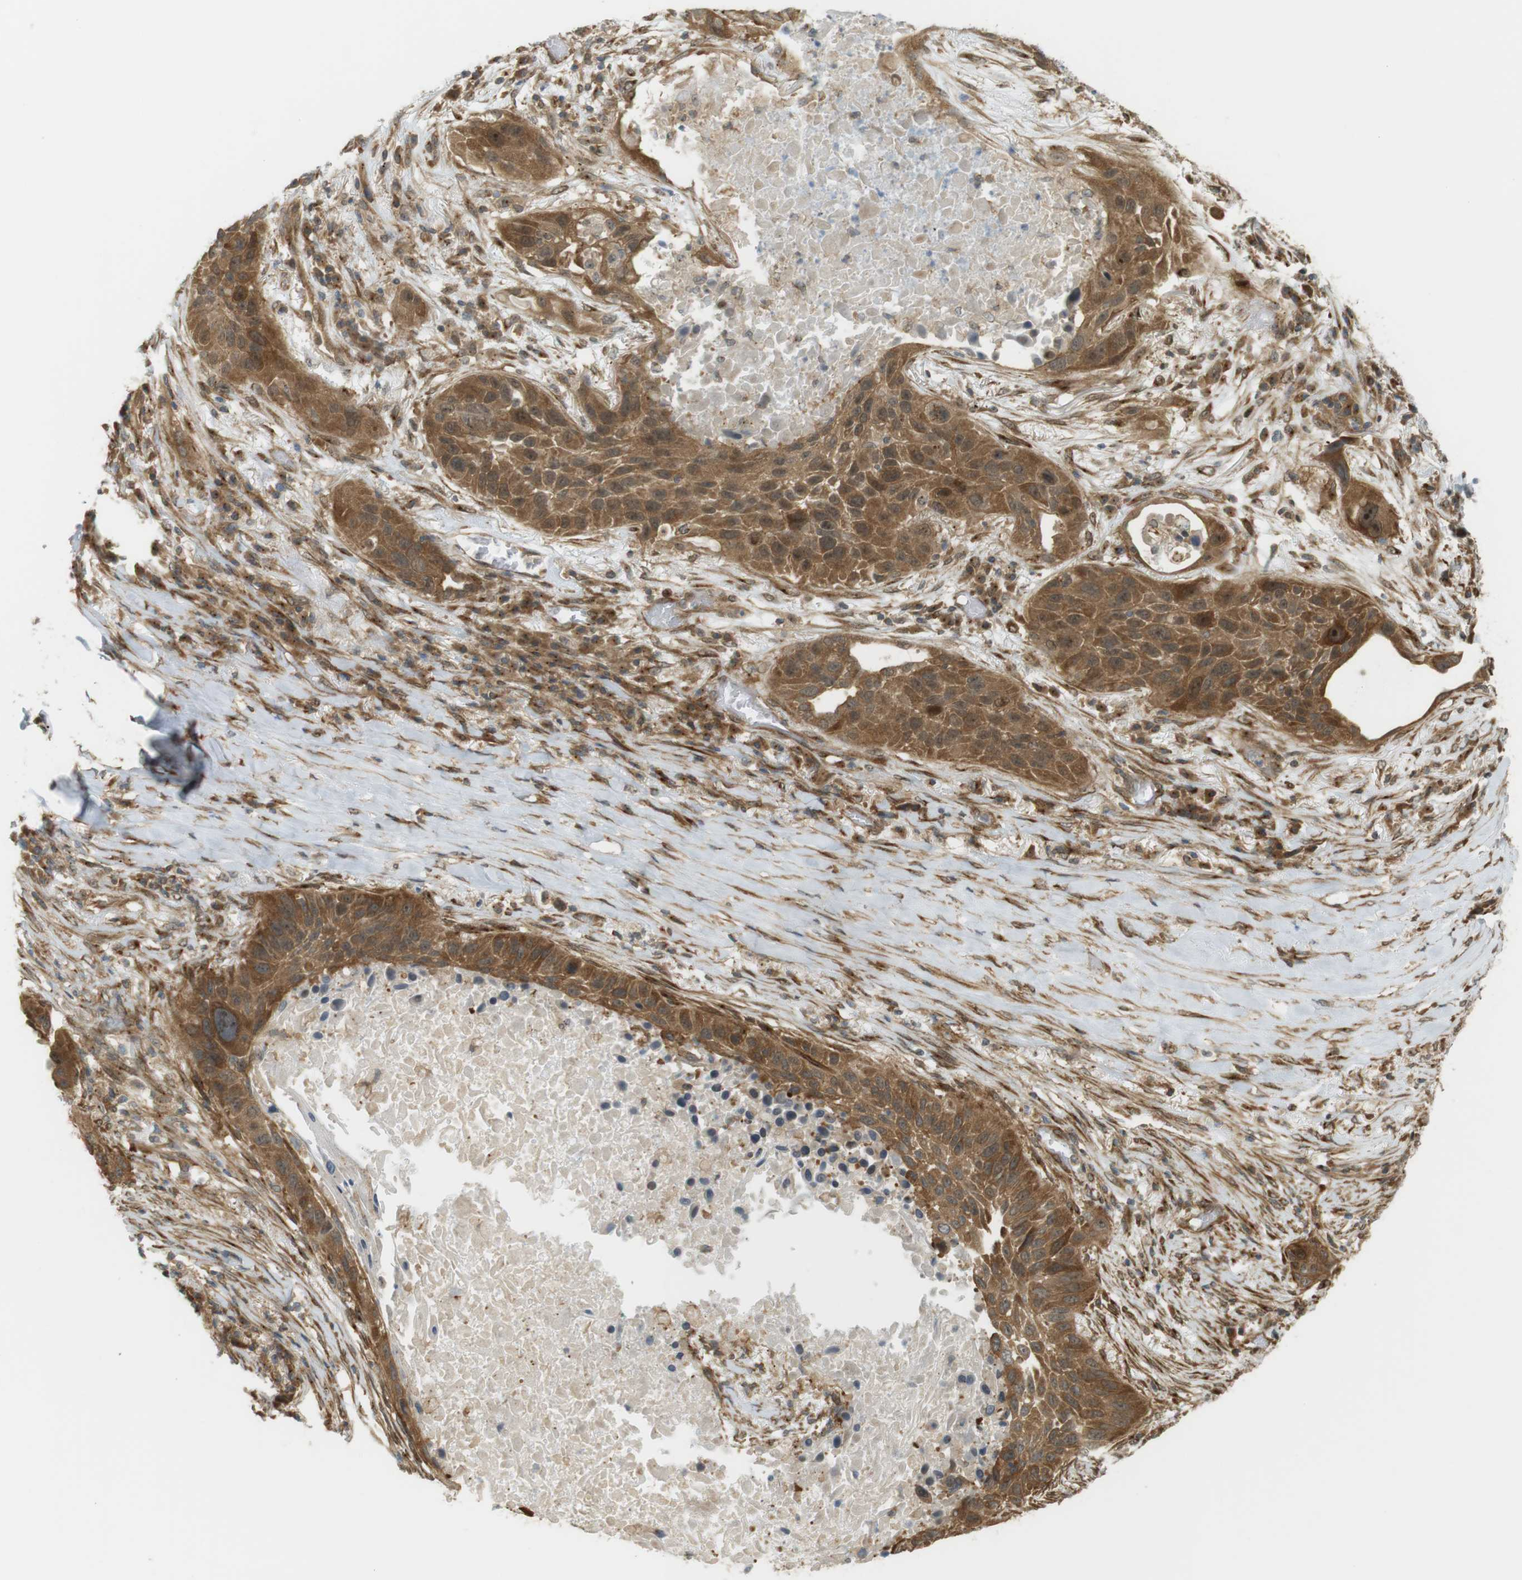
{"staining": {"intensity": "strong", "quantity": ">75%", "location": "cytoplasmic/membranous,nuclear"}, "tissue": "lung cancer", "cell_type": "Tumor cells", "image_type": "cancer", "snomed": [{"axis": "morphology", "description": "Squamous cell carcinoma, NOS"}, {"axis": "topography", "description": "Lung"}], "caption": "Strong cytoplasmic/membranous and nuclear positivity is present in approximately >75% of tumor cells in lung squamous cell carcinoma.", "gene": "PA2G4", "patient": {"sex": "male", "age": 57}}